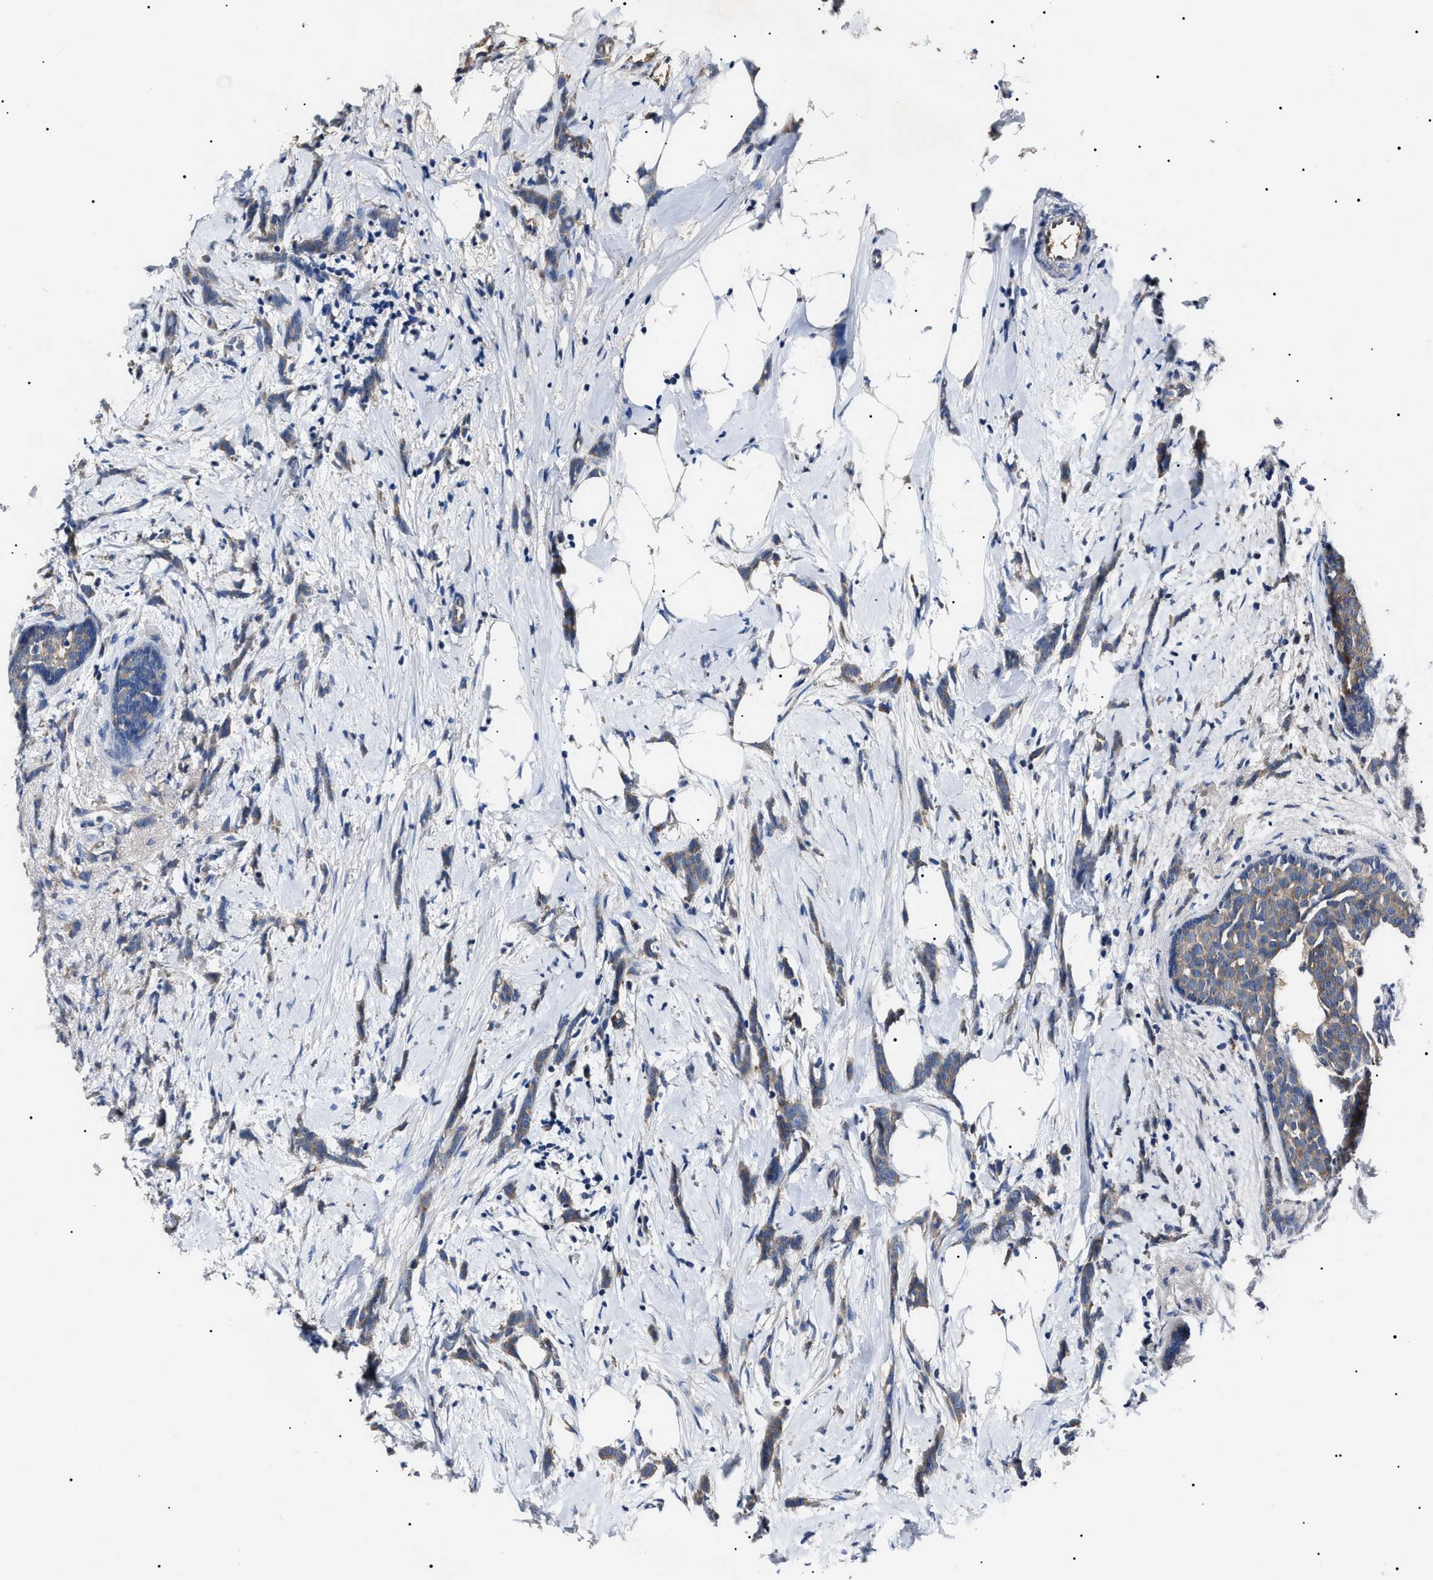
{"staining": {"intensity": "weak", "quantity": ">75%", "location": "cytoplasmic/membranous"}, "tissue": "breast cancer", "cell_type": "Tumor cells", "image_type": "cancer", "snomed": [{"axis": "morphology", "description": "Lobular carcinoma, in situ"}, {"axis": "morphology", "description": "Lobular carcinoma"}, {"axis": "topography", "description": "Breast"}], "caption": "Human lobular carcinoma in situ (breast) stained with a protein marker demonstrates weak staining in tumor cells.", "gene": "IFT81", "patient": {"sex": "female", "age": 41}}